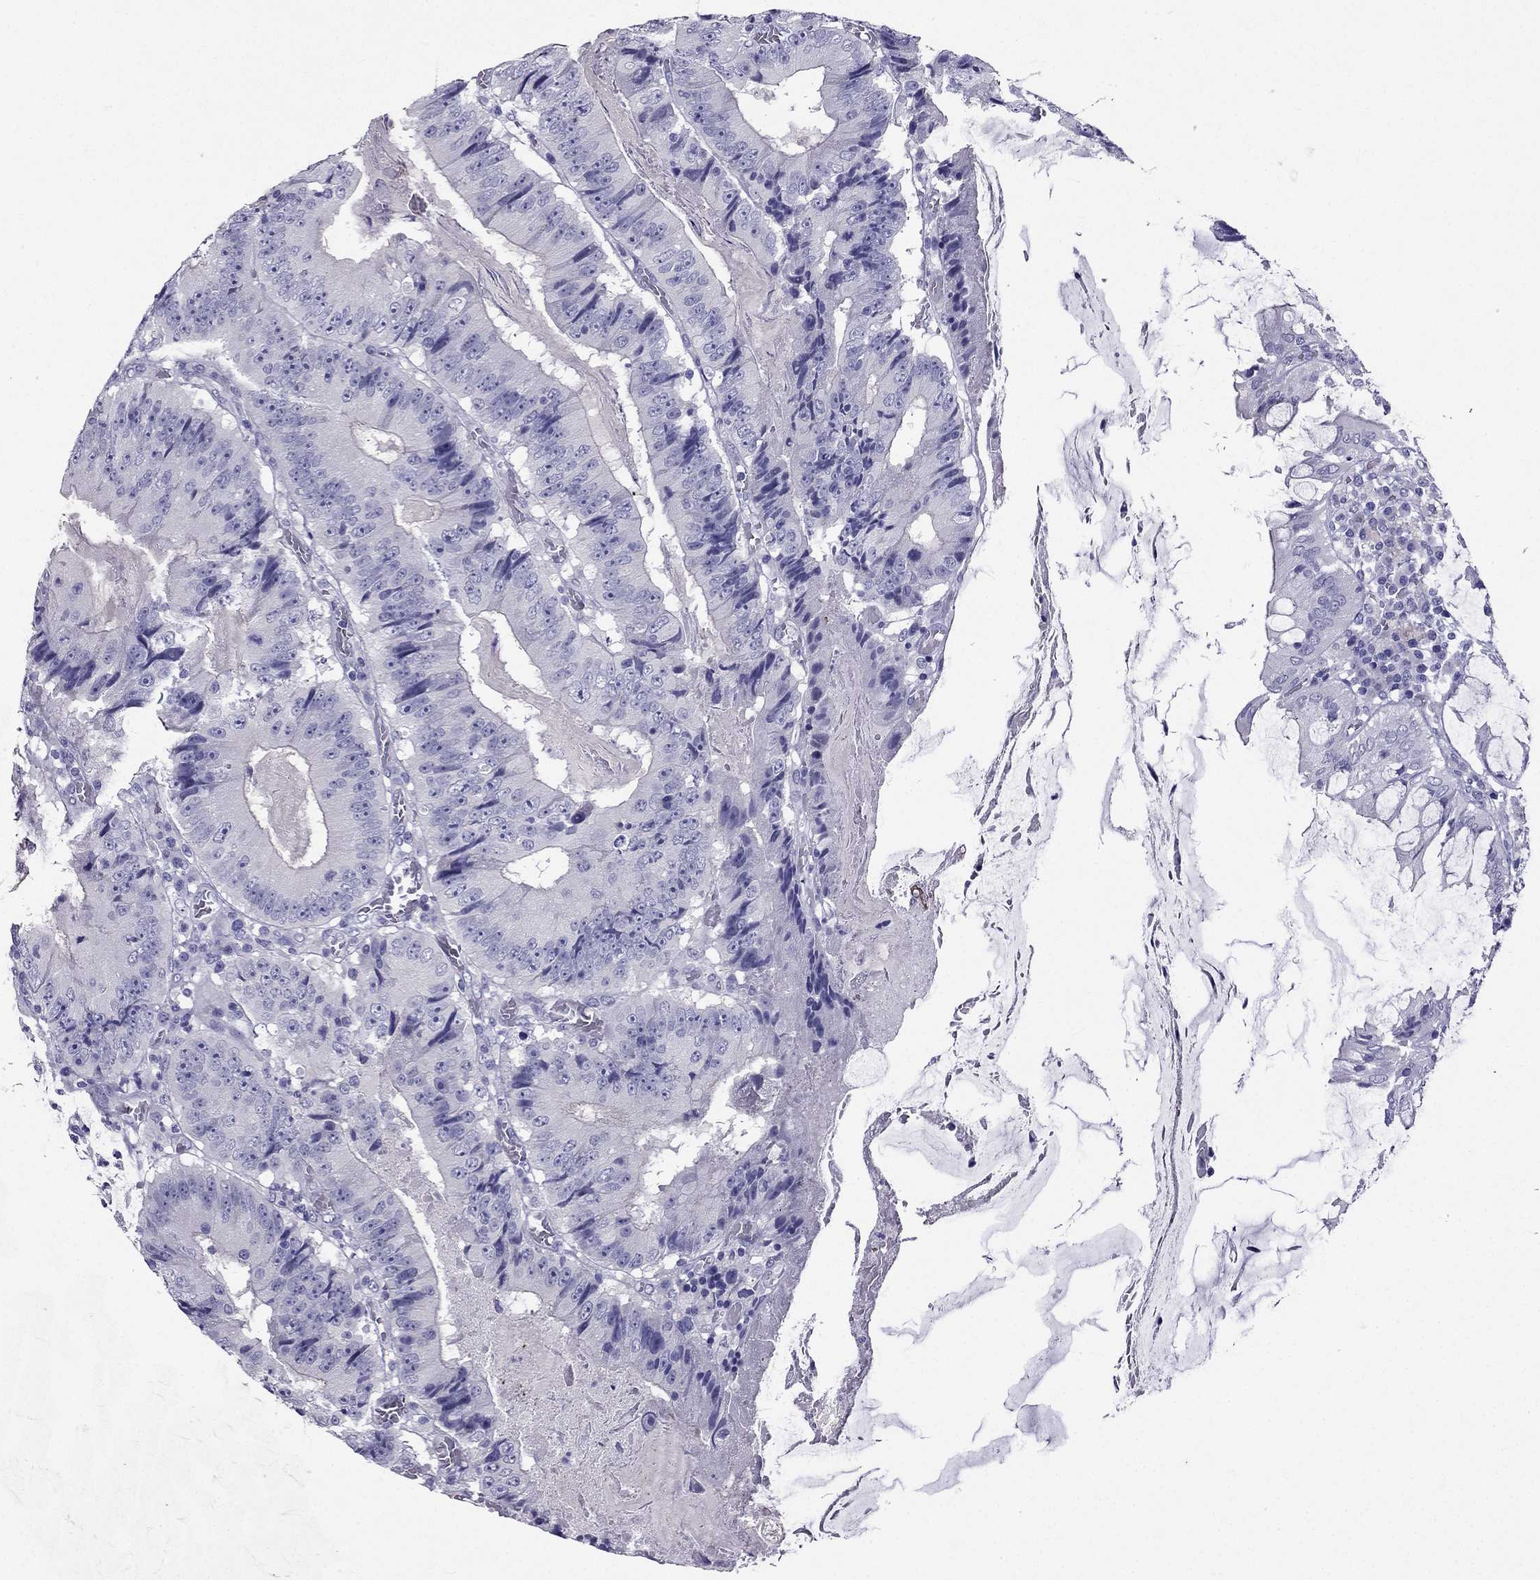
{"staining": {"intensity": "negative", "quantity": "none", "location": "none"}, "tissue": "colorectal cancer", "cell_type": "Tumor cells", "image_type": "cancer", "snomed": [{"axis": "morphology", "description": "Adenocarcinoma, NOS"}, {"axis": "topography", "description": "Colon"}], "caption": "Protein analysis of colorectal adenocarcinoma displays no significant staining in tumor cells.", "gene": "ZNF541", "patient": {"sex": "female", "age": 86}}